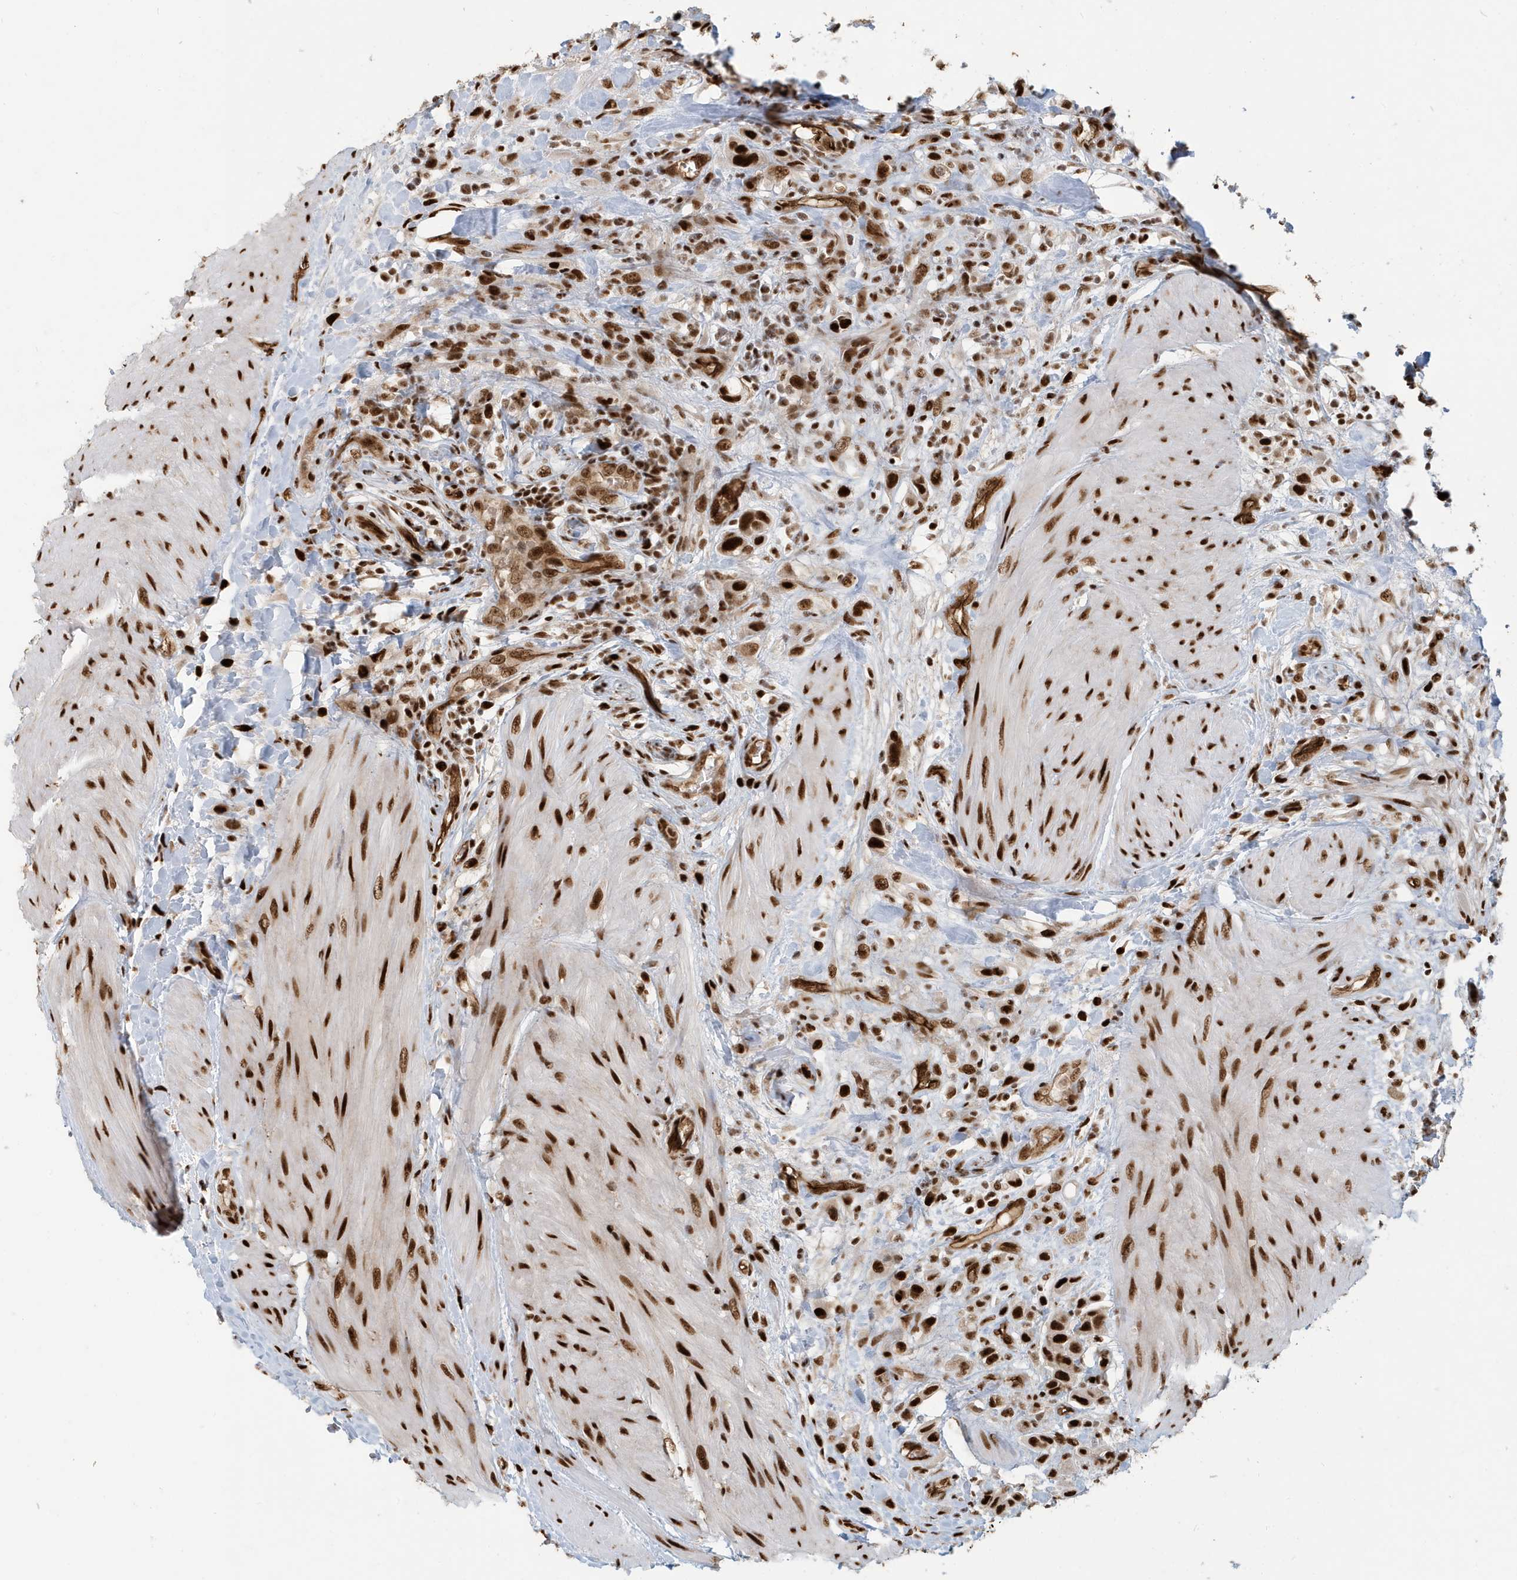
{"staining": {"intensity": "strong", "quantity": ">75%", "location": "nuclear"}, "tissue": "urothelial cancer", "cell_type": "Tumor cells", "image_type": "cancer", "snomed": [{"axis": "morphology", "description": "Urothelial carcinoma, High grade"}, {"axis": "topography", "description": "Urinary bladder"}], "caption": "Urothelial cancer stained with DAB (3,3'-diaminobenzidine) IHC displays high levels of strong nuclear positivity in about >75% of tumor cells. (DAB (3,3'-diaminobenzidine) IHC with brightfield microscopy, high magnification).", "gene": "CKS2", "patient": {"sex": "male", "age": 50}}